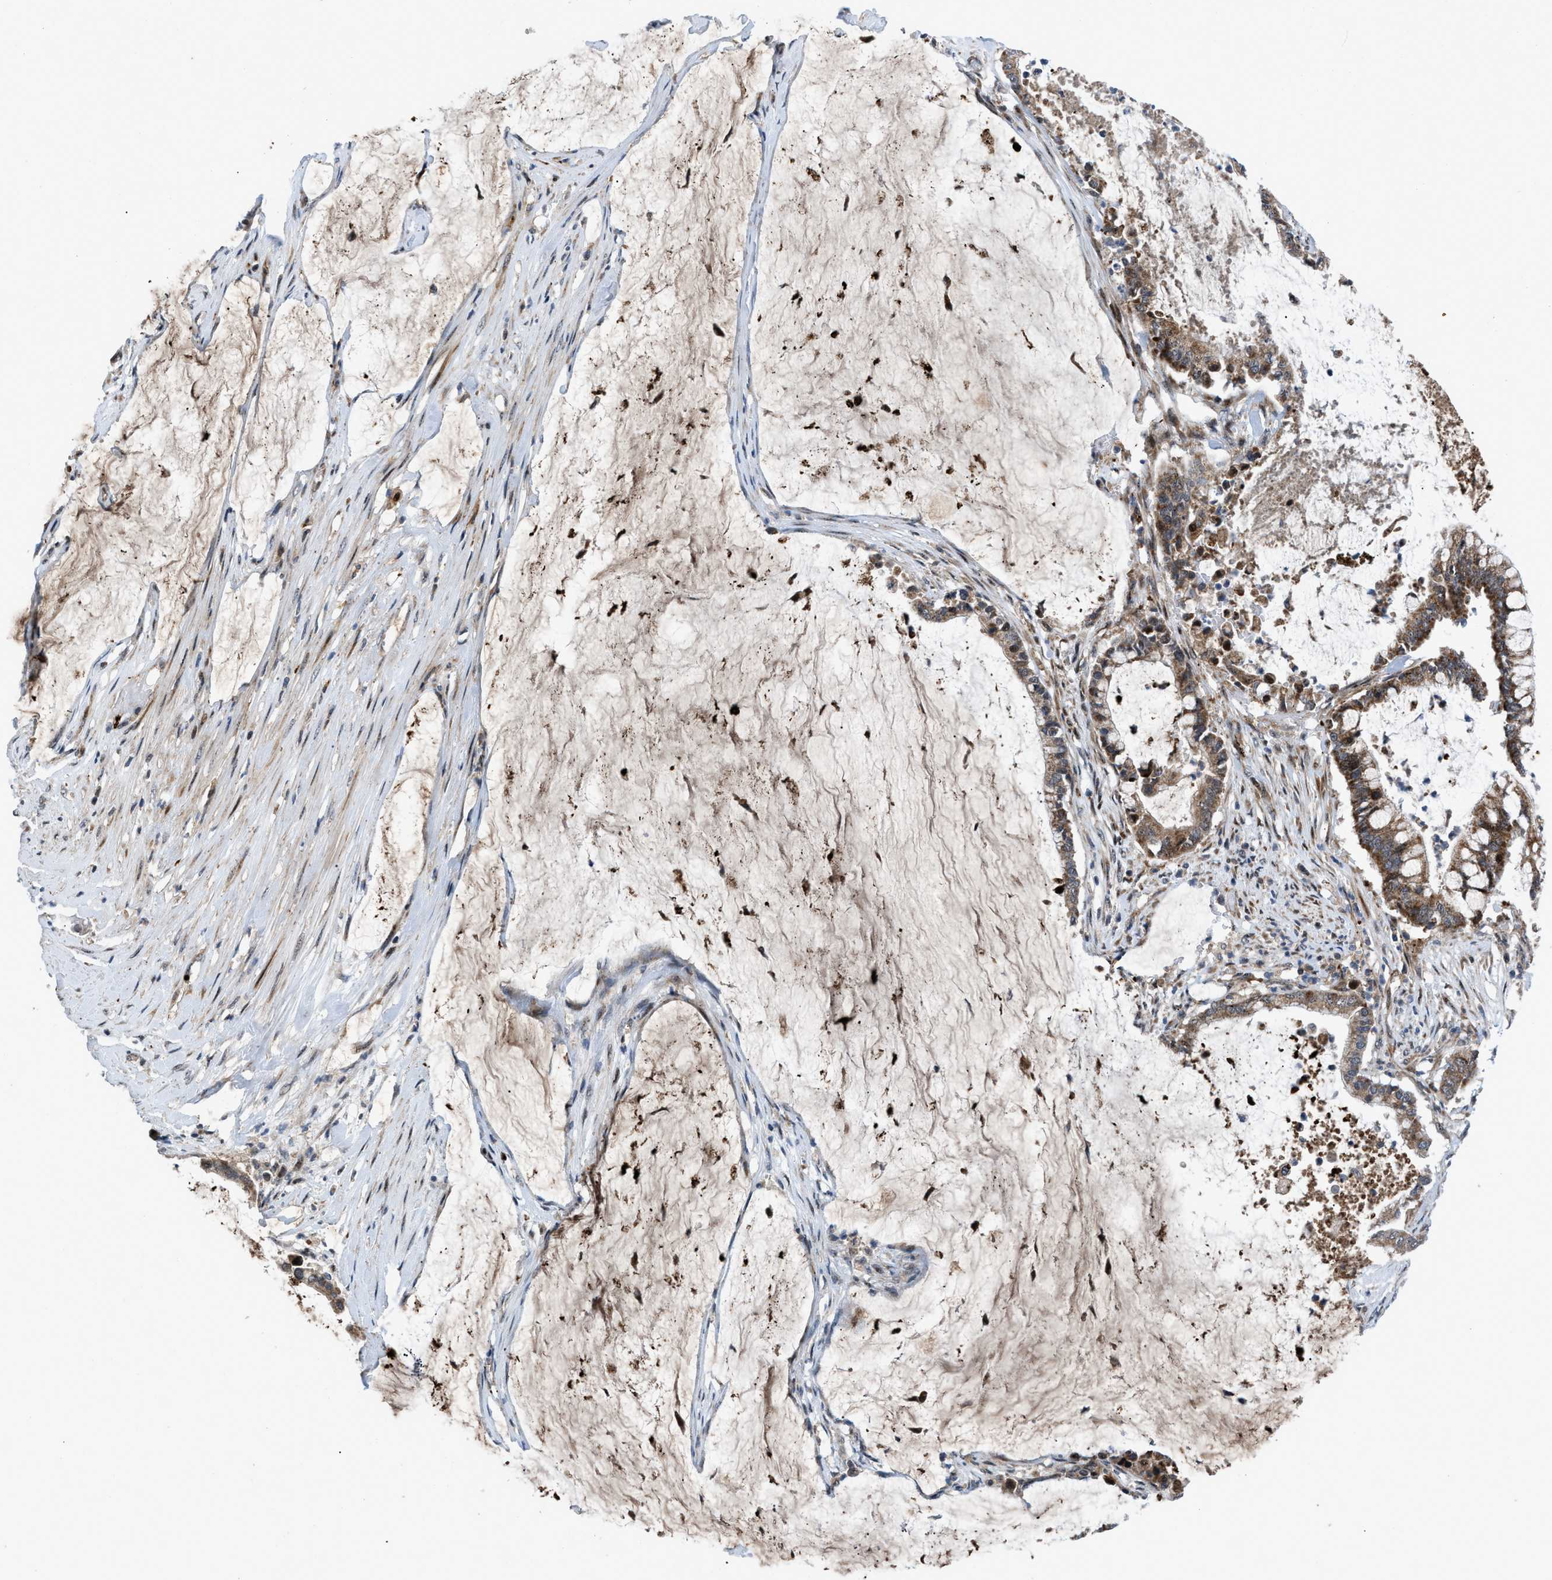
{"staining": {"intensity": "moderate", "quantity": ">75%", "location": "cytoplasmic/membranous"}, "tissue": "pancreatic cancer", "cell_type": "Tumor cells", "image_type": "cancer", "snomed": [{"axis": "morphology", "description": "Adenocarcinoma, NOS"}, {"axis": "topography", "description": "Pancreas"}], "caption": "Brown immunohistochemical staining in human pancreatic adenocarcinoma reveals moderate cytoplasmic/membranous positivity in approximately >75% of tumor cells. The staining was performed using DAB to visualize the protein expression in brown, while the nuclei were stained in blue with hematoxylin (Magnification: 20x).", "gene": "AP3M2", "patient": {"sex": "male", "age": 41}}